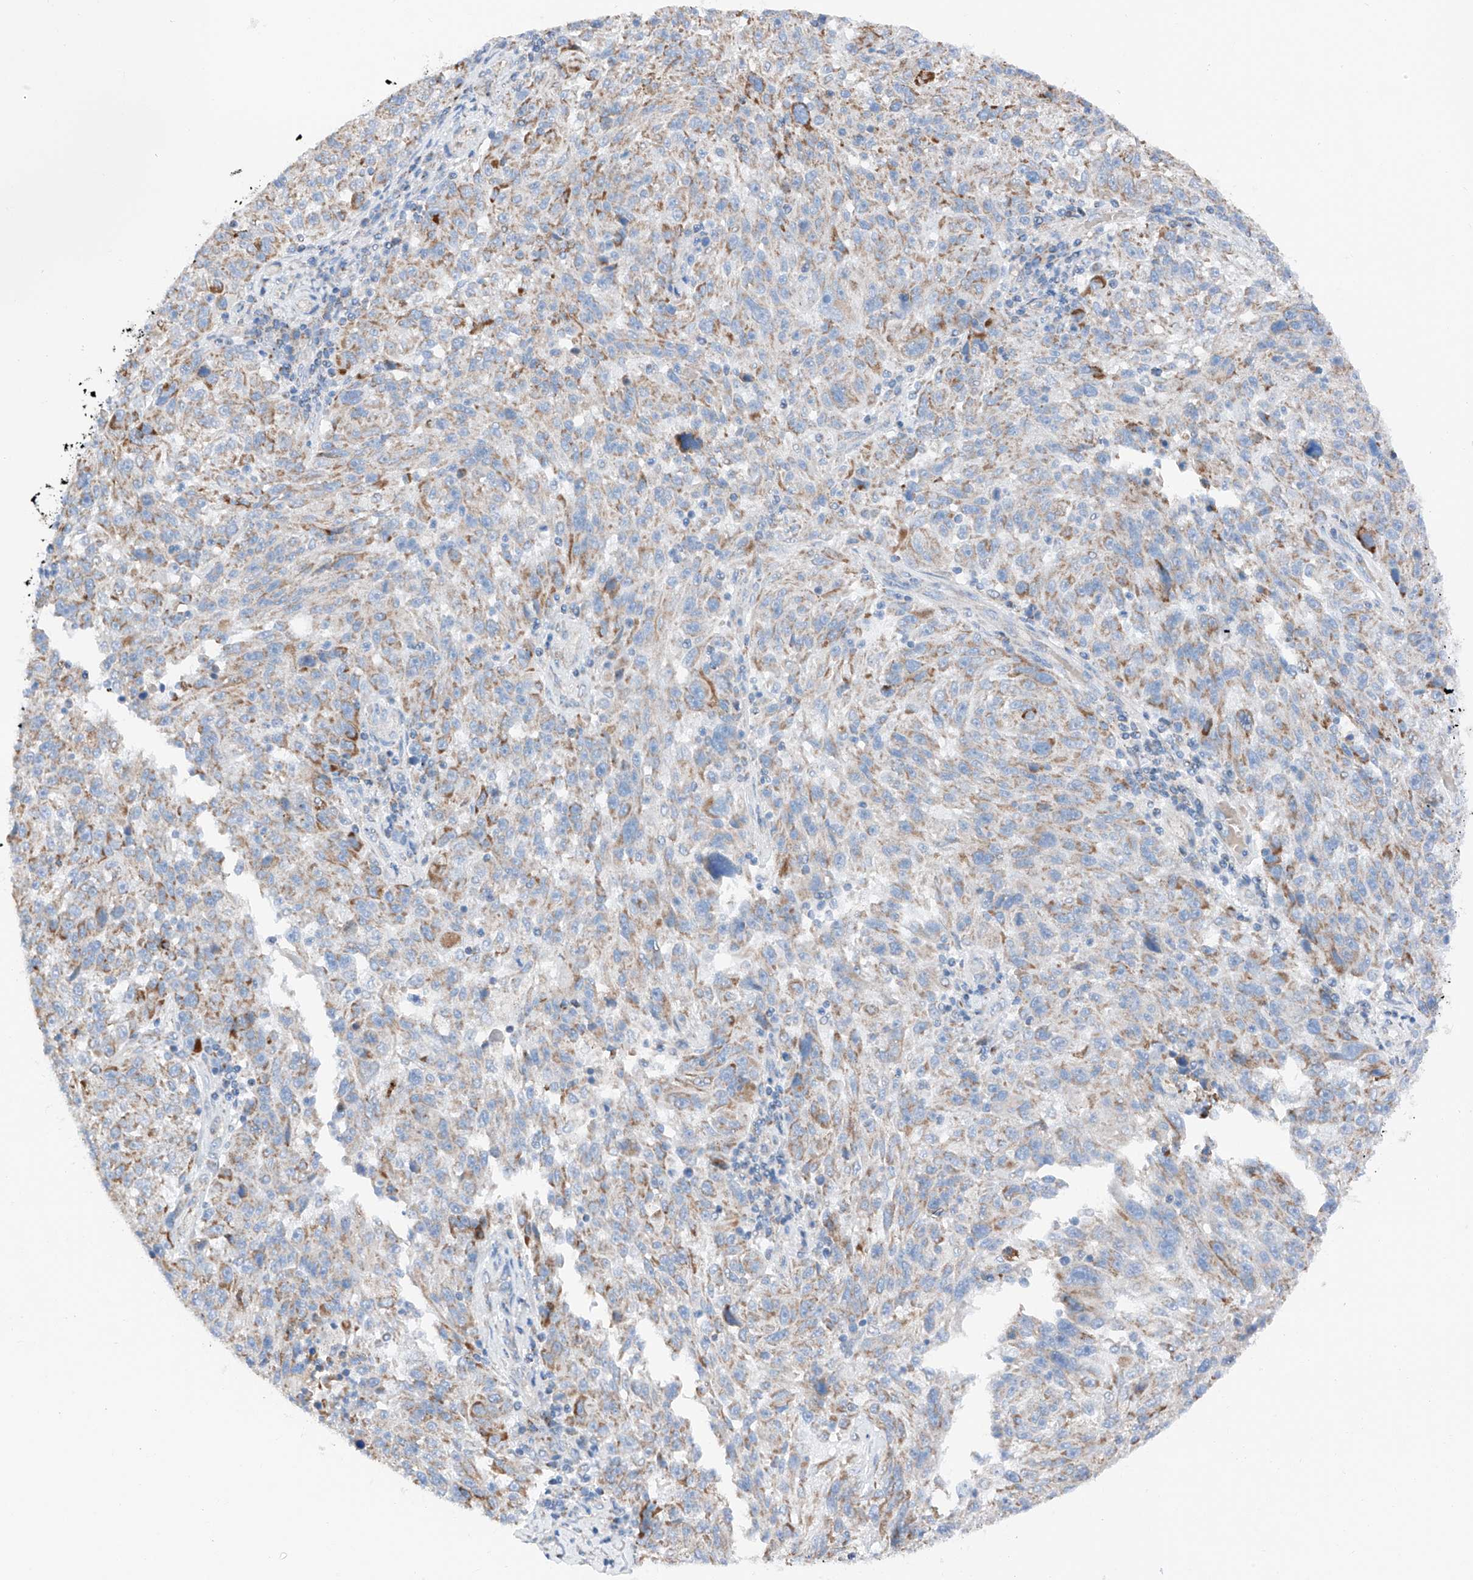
{"staining": {"intensity": "strong", "quantity": "<25%", "location": "cytoplasmic/membranous"}, "tissue": "melanoma", "cell_type": "Tumor cells", "image_type": "cancer", "snomed": [{"axis": "morphology", "description": "Malignant melanoma, NOS"}, {"axis": "topography", "description": "Skin"}], "caption": "Malignant melanoma stained for a protein (brown) demonstrates strong cytoplasmic/membranous positive staining in approximately <25% of tumor cells.", "gene": "MRAP", "patient": {"sex": "male", "age": 53}}